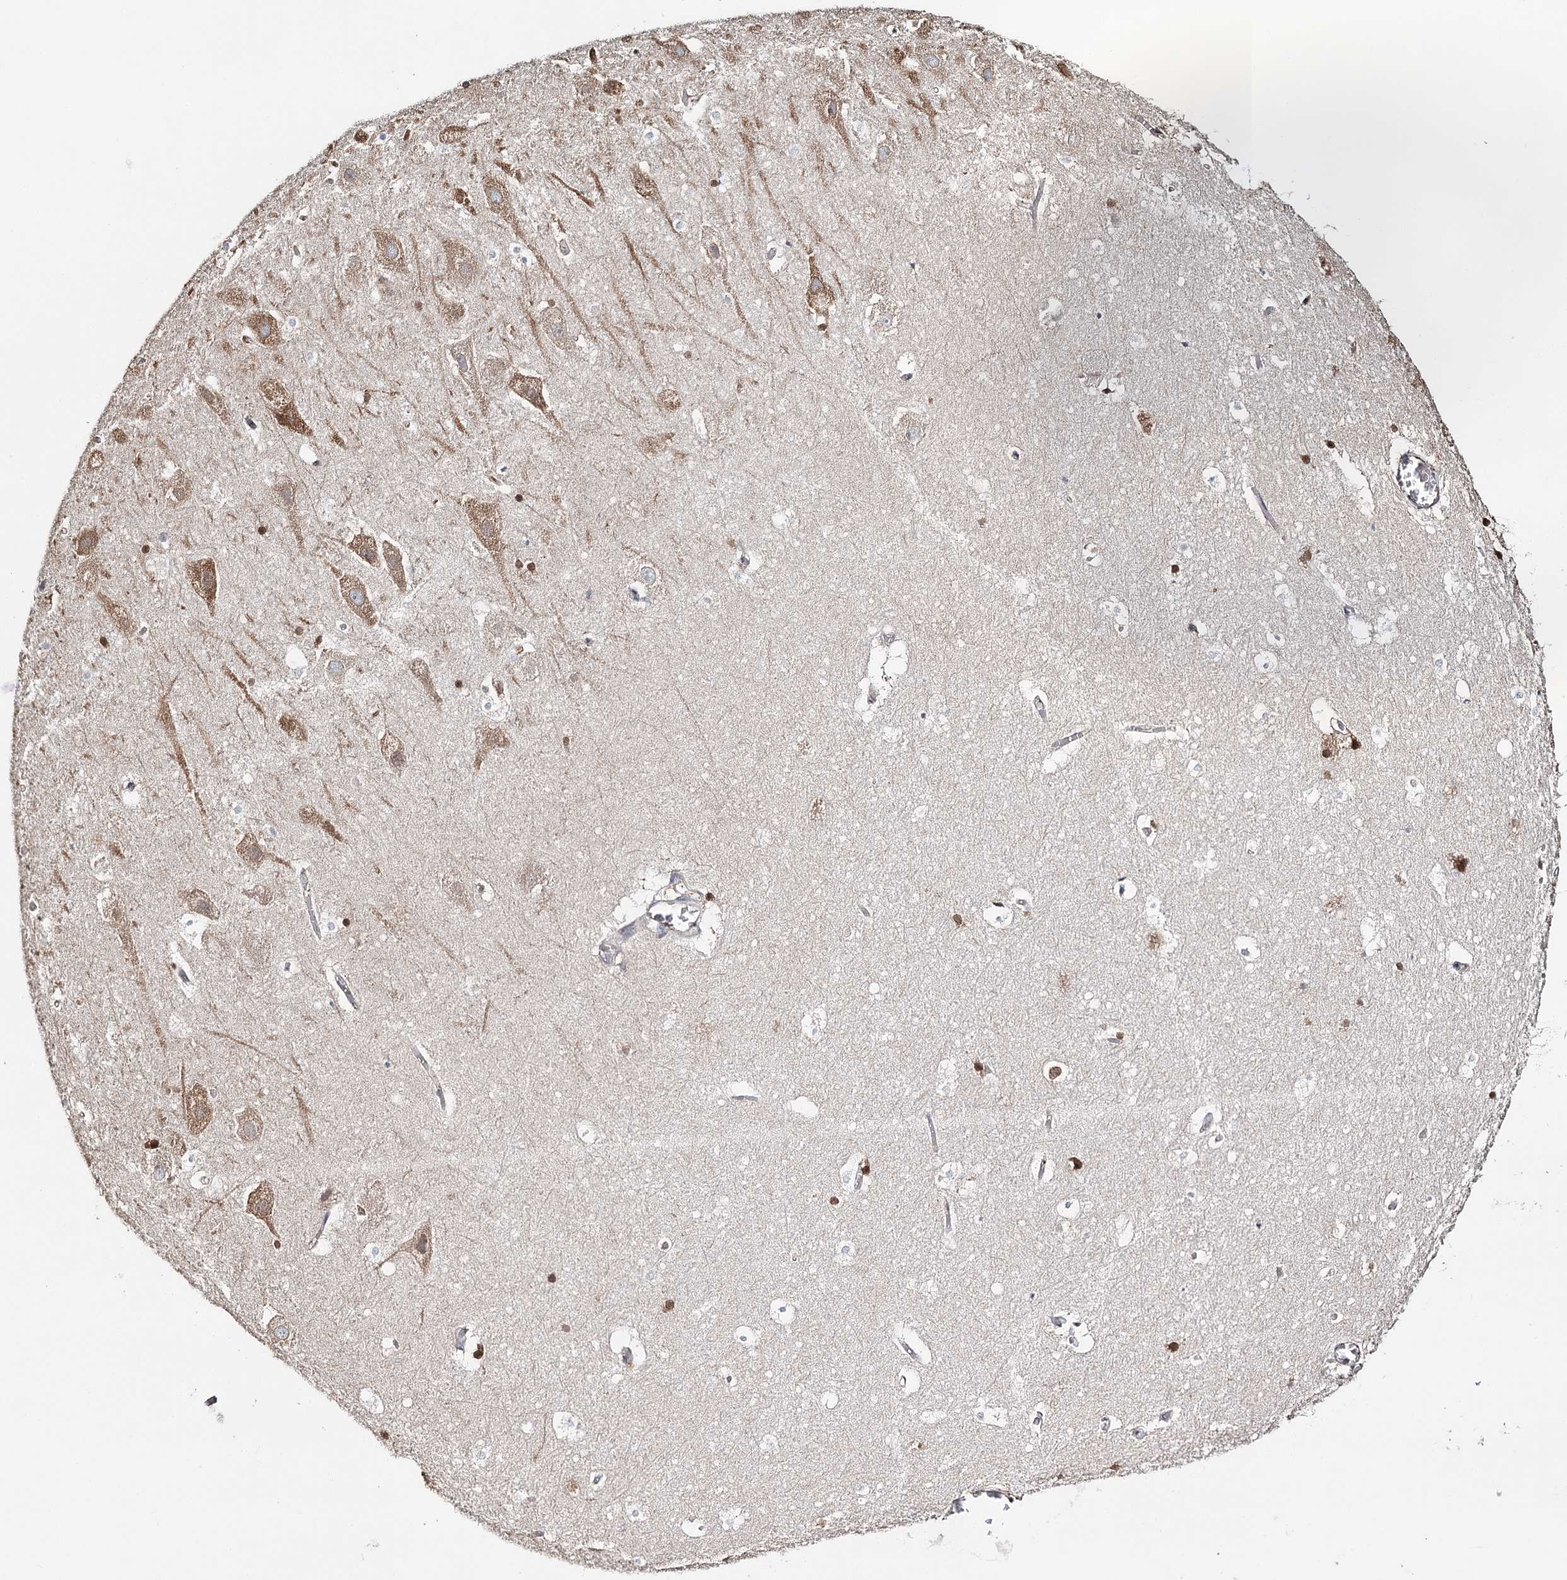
{"staining": {"intensity": "negative", "quantity": "none", "location": "none"}, "tissue": "hippocampus", "cell_type": "Glial cells", "image_type": "normal", "snomed": [{"axis": "morphology", "description": "Normal tissue, NOS"}, {"axis": "topography", "description": "Hippocampus"}], "caption": "DAB immunohistochemical staining of normal hippocampus shows no significant staining in glial cells.", "gene": "SYVN1", "patient": {"sex": "female", "age": 52}}